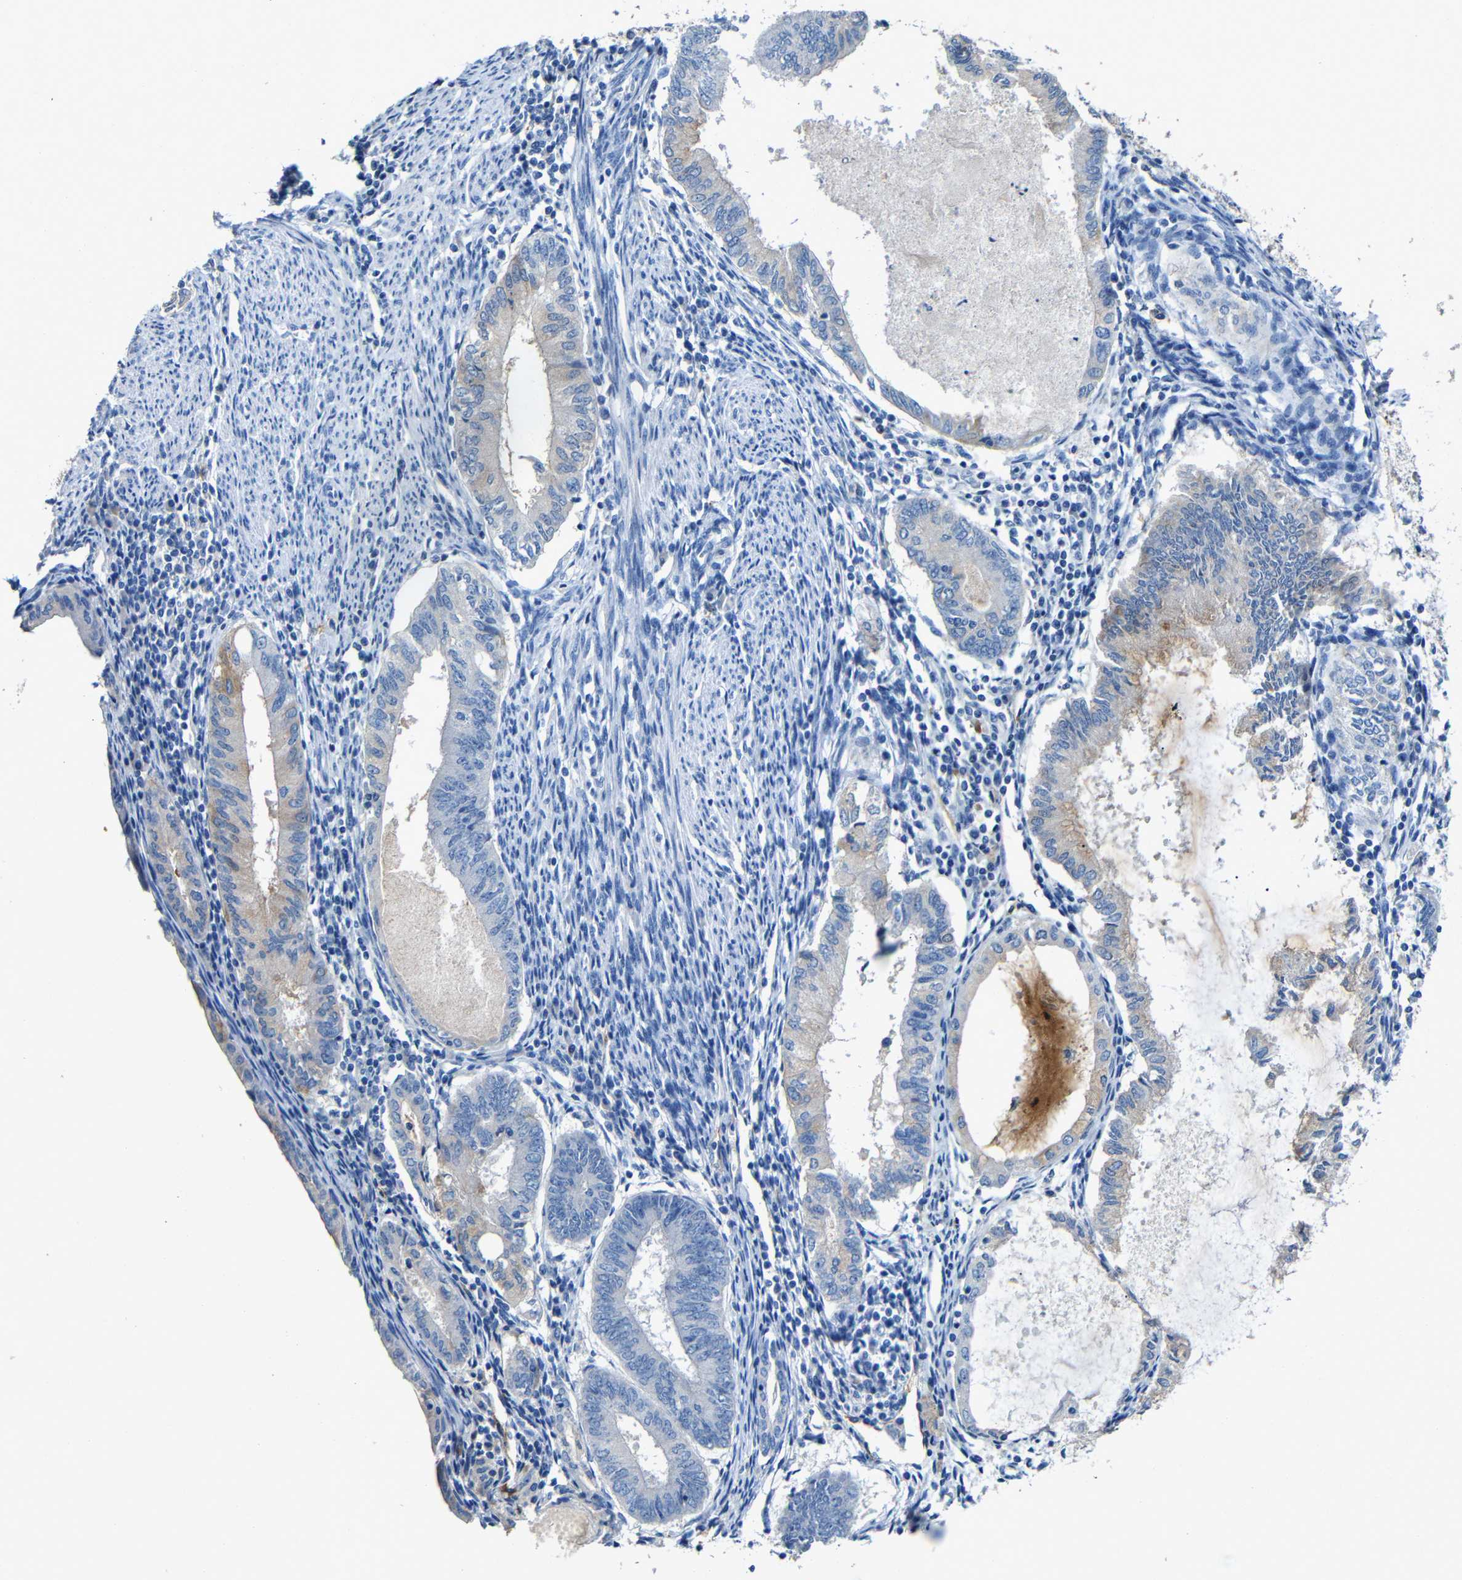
{"staining": {"intensity": "weak", "quantity": "<25%", "location": "cytoplasmic/membranous"}, "tissue": "endometrial cancer", "cell_type": "Tumor cells", "image_type": "cancer", "snomed": [{"axis": "morphology", "description": "Adenocarcinoma, NOS"}, {"axis": "topography", "description": "Endometrium"}], "caption": "Endometrial adenocarcinoma was stained to show a protein in brown. There is no significant expression in tumor cells.", "gene": "ACKR2", "patient": {"sex": "female", "age": 86}}